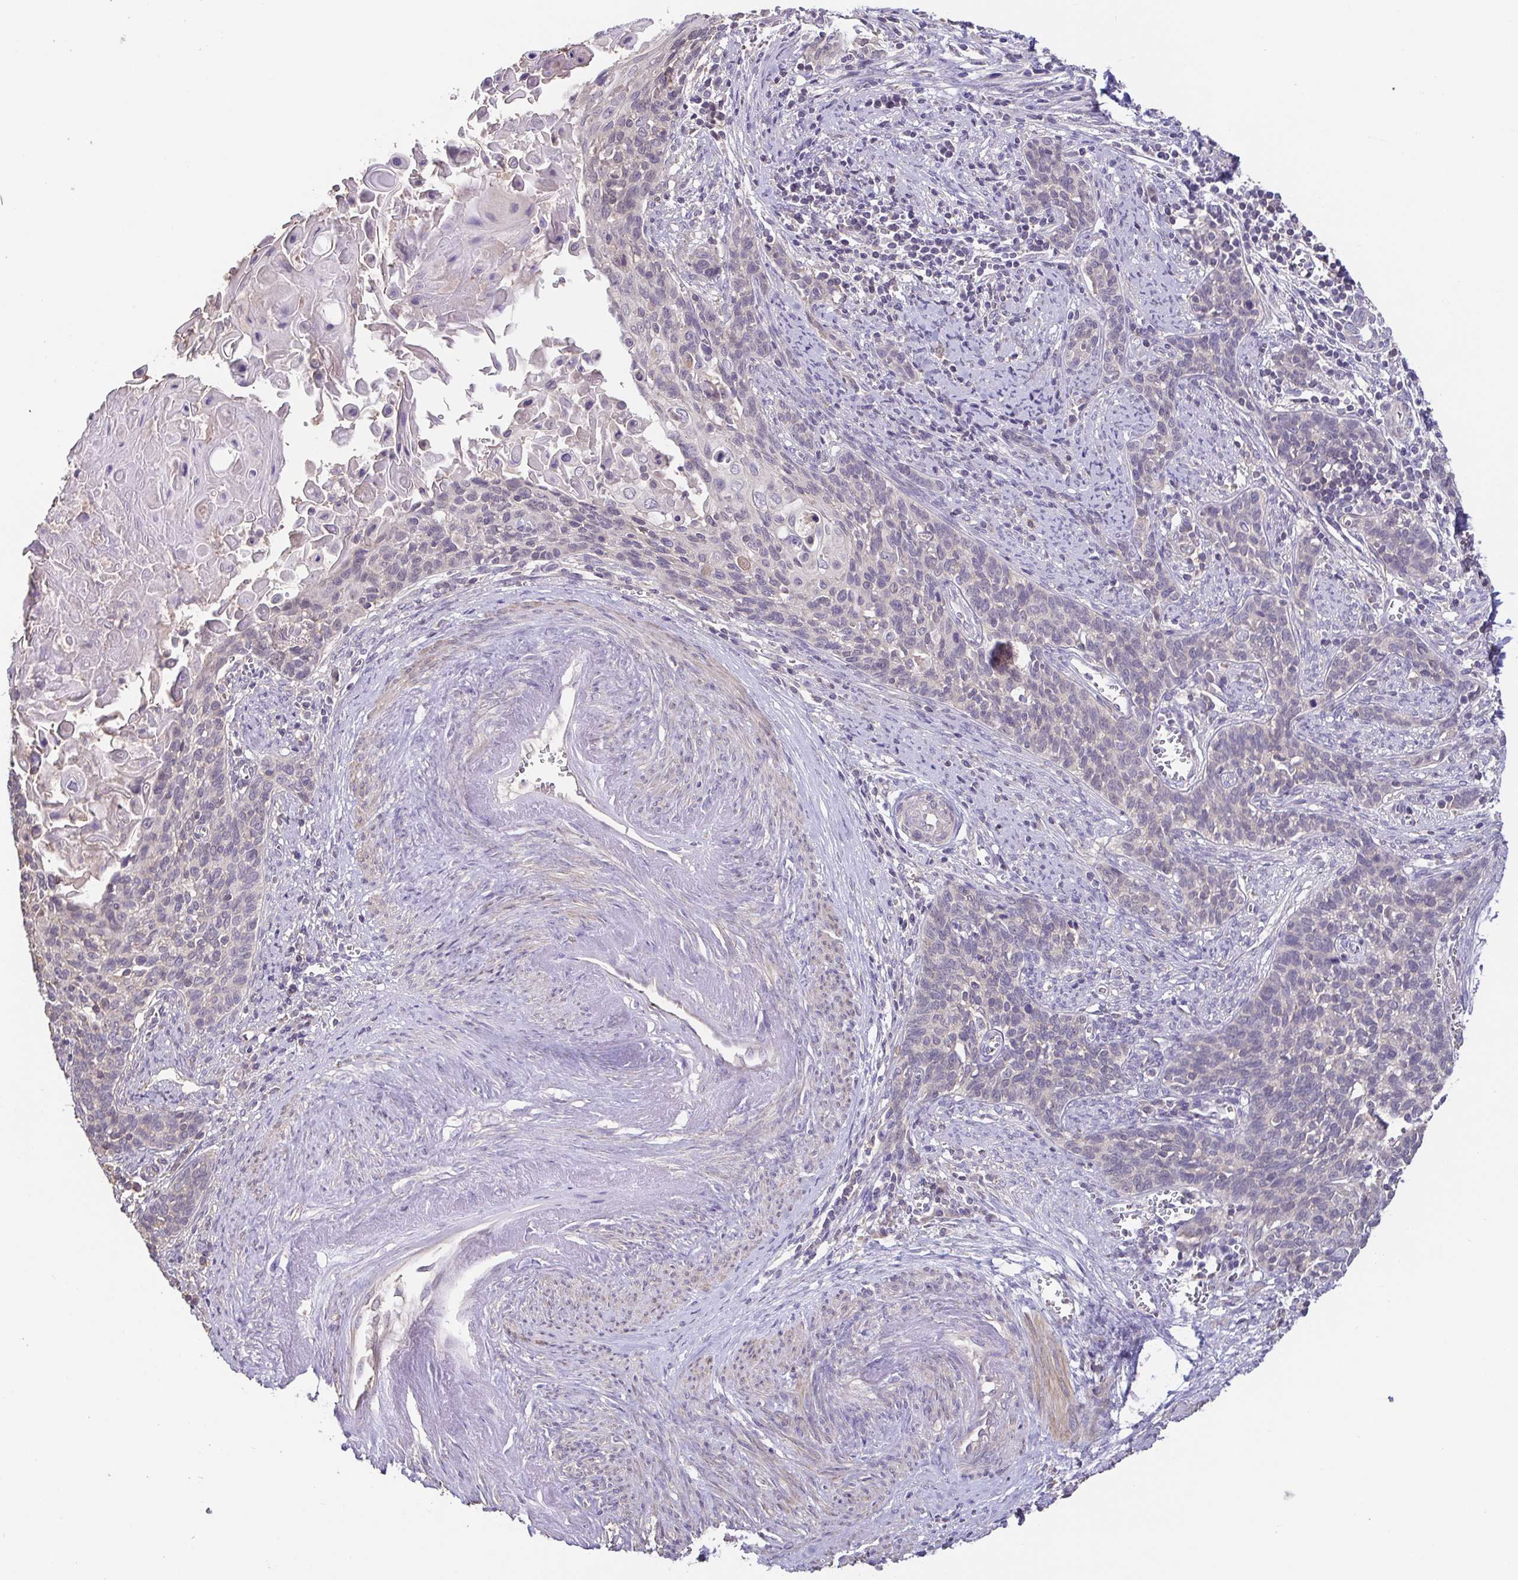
{"staining": {"intensity": "negative", "quantity": "none", "location": "none"}, "tissue": "cervical cancer", "cell_type": "Tumor cells", "image_type": "cancer", "snomed": [{"axis": "morphology", "description": "Squamous cell carcinoma, NOS"}, {"axis": "topography", "description": "Cervix"}], "caption": "Squamous cell carcinoma (cervical) was stained to show a protein in brown. There is no significant expression in tumor cells. Nuclei are stained in blue.", "gene": "ACTRT2", "patient": {"sex": "female", "age": 39}}